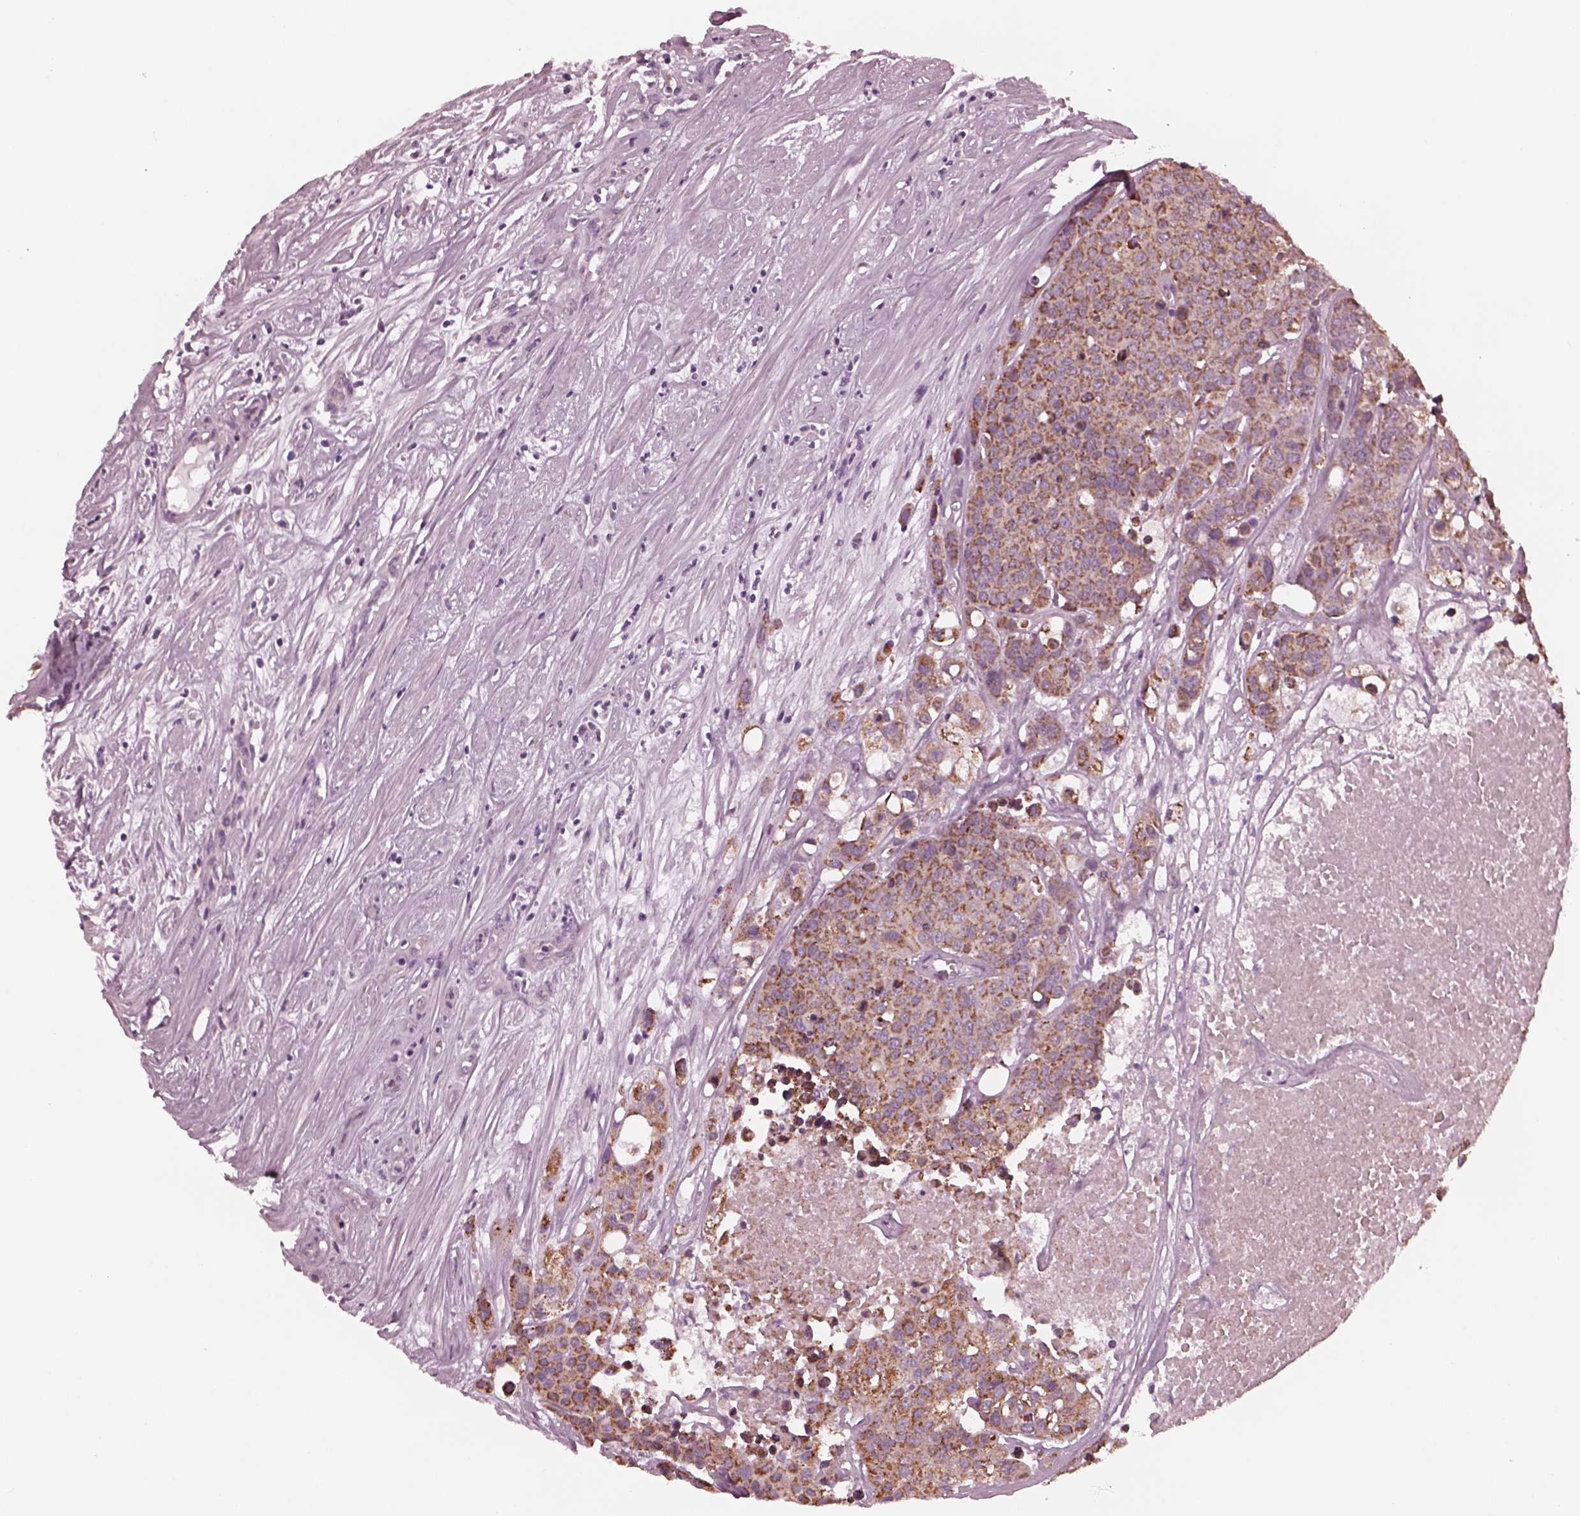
{"staining": {"intensity": "moderate", "quantity": "25%-75%", "location": "cytoplasmic/membranous"}, "tissue": "carcinoid", "cell_type": "Tumor cells", "image_type": "cancer", "snomed": [{"axis": "morphology", "description": "Carcinoid, malignant, NOS"}, {"axis": "topography", "description": "Colon"}], "caption": "Malignant carcinoid stained with a brown dye shows moderate cytoplasmic/membranous positive positivity in about 25%-75% of tumor cells.", "gene": "CELSR3", "patient": {"sex": "male", "age": 81}}